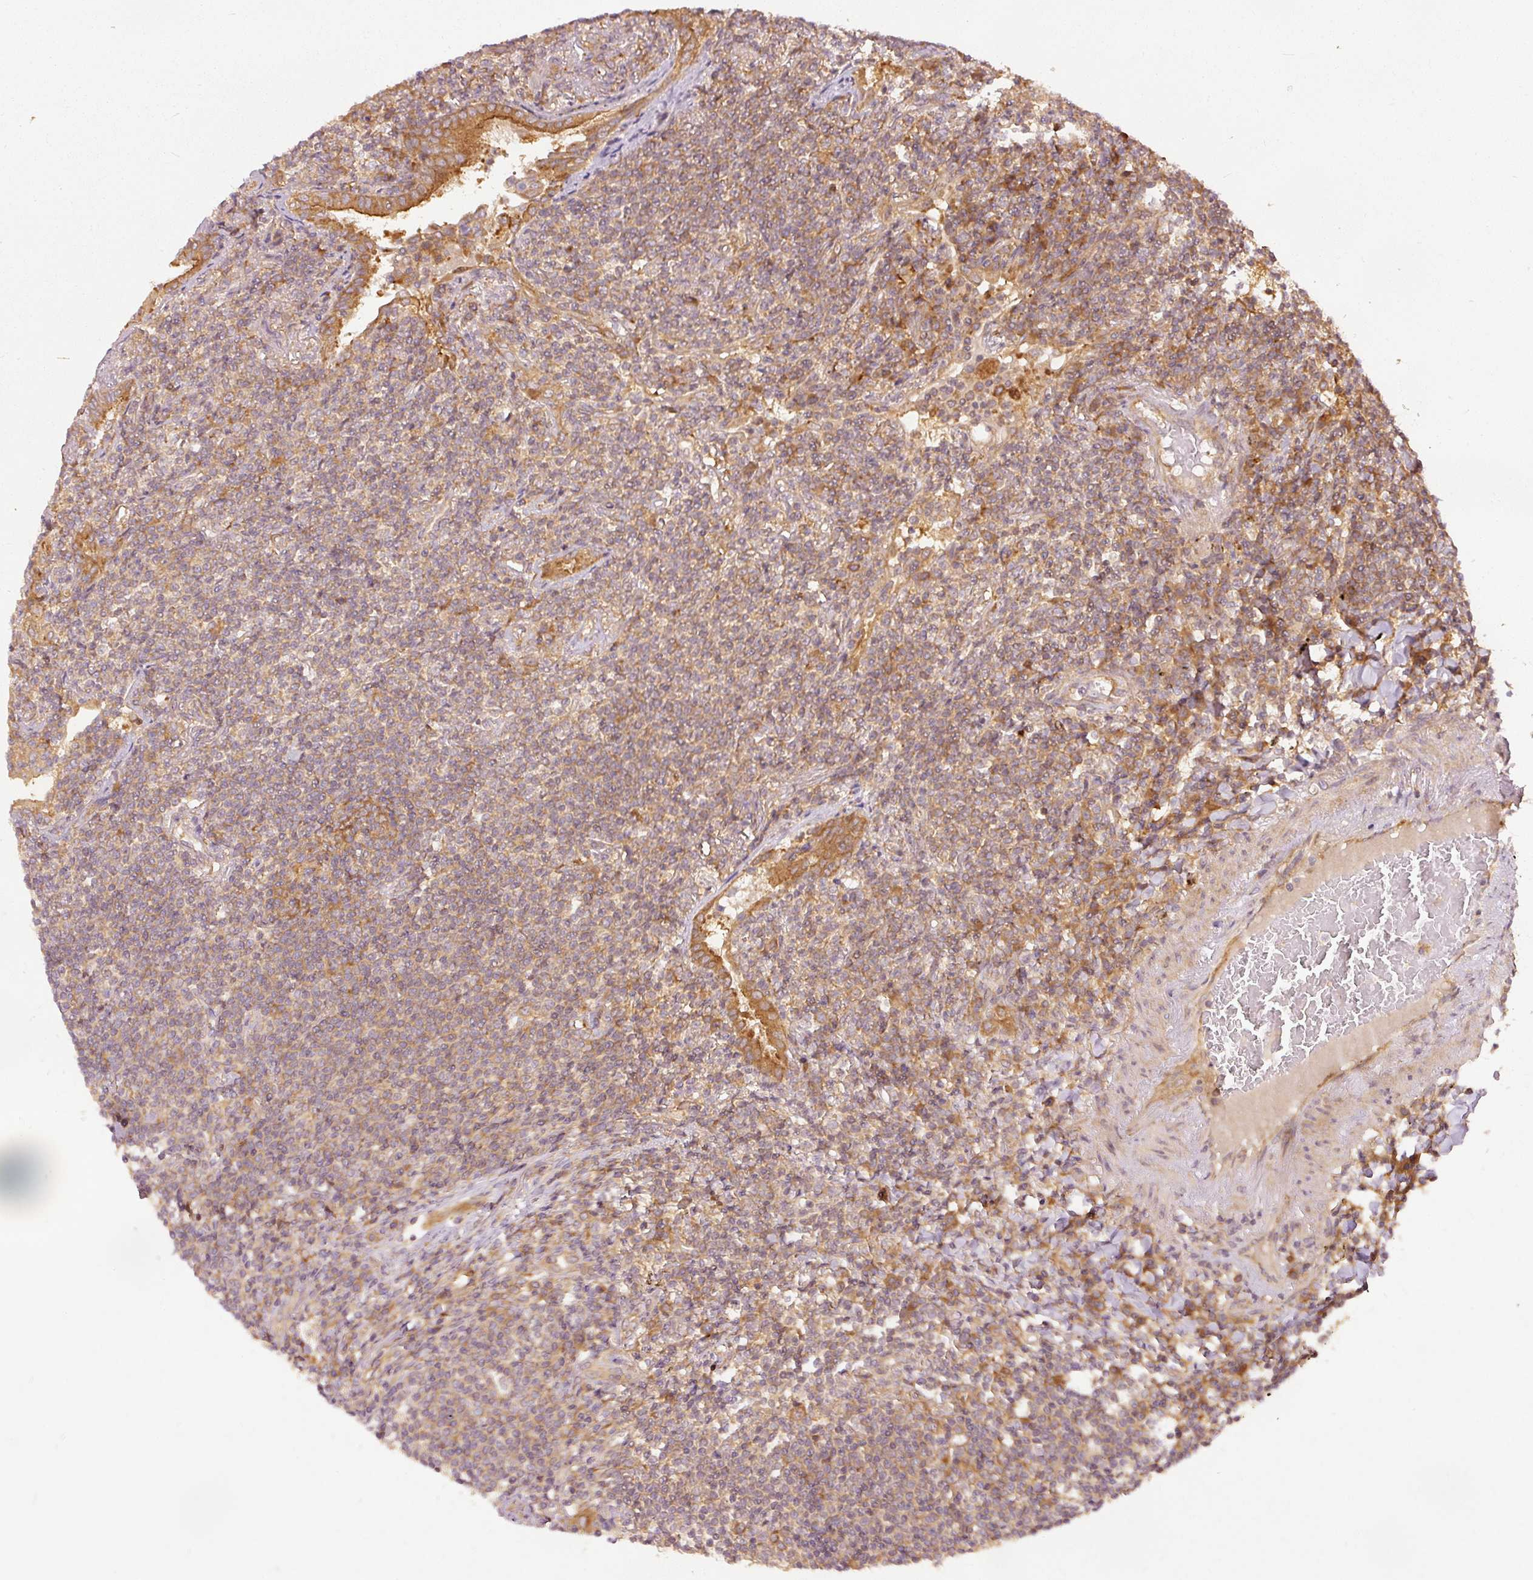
{"staining": {"intensity": "weak", "quantity": ">75%", "location": "cytoplasmic/membranous"}, "tissue": "lymphoma", "cell_type": "Tumor cells", "image_type": "cancer", "snomed": [{"axis": "morphology", "description": "Malignant lymphoma, non-Hodgkin's type, Low grade"}, {"axis": "topography", "description": "Lung"}], "caption": "Brown immunohistochemical staining in low-grade malignant lymphoma, non-Hodgkin's type displays weak cytoplasmic/membranous staining in about >75% of tumor cells.", "gene": "EIF3B", "patient": {"sex": "female", "age": 71}}